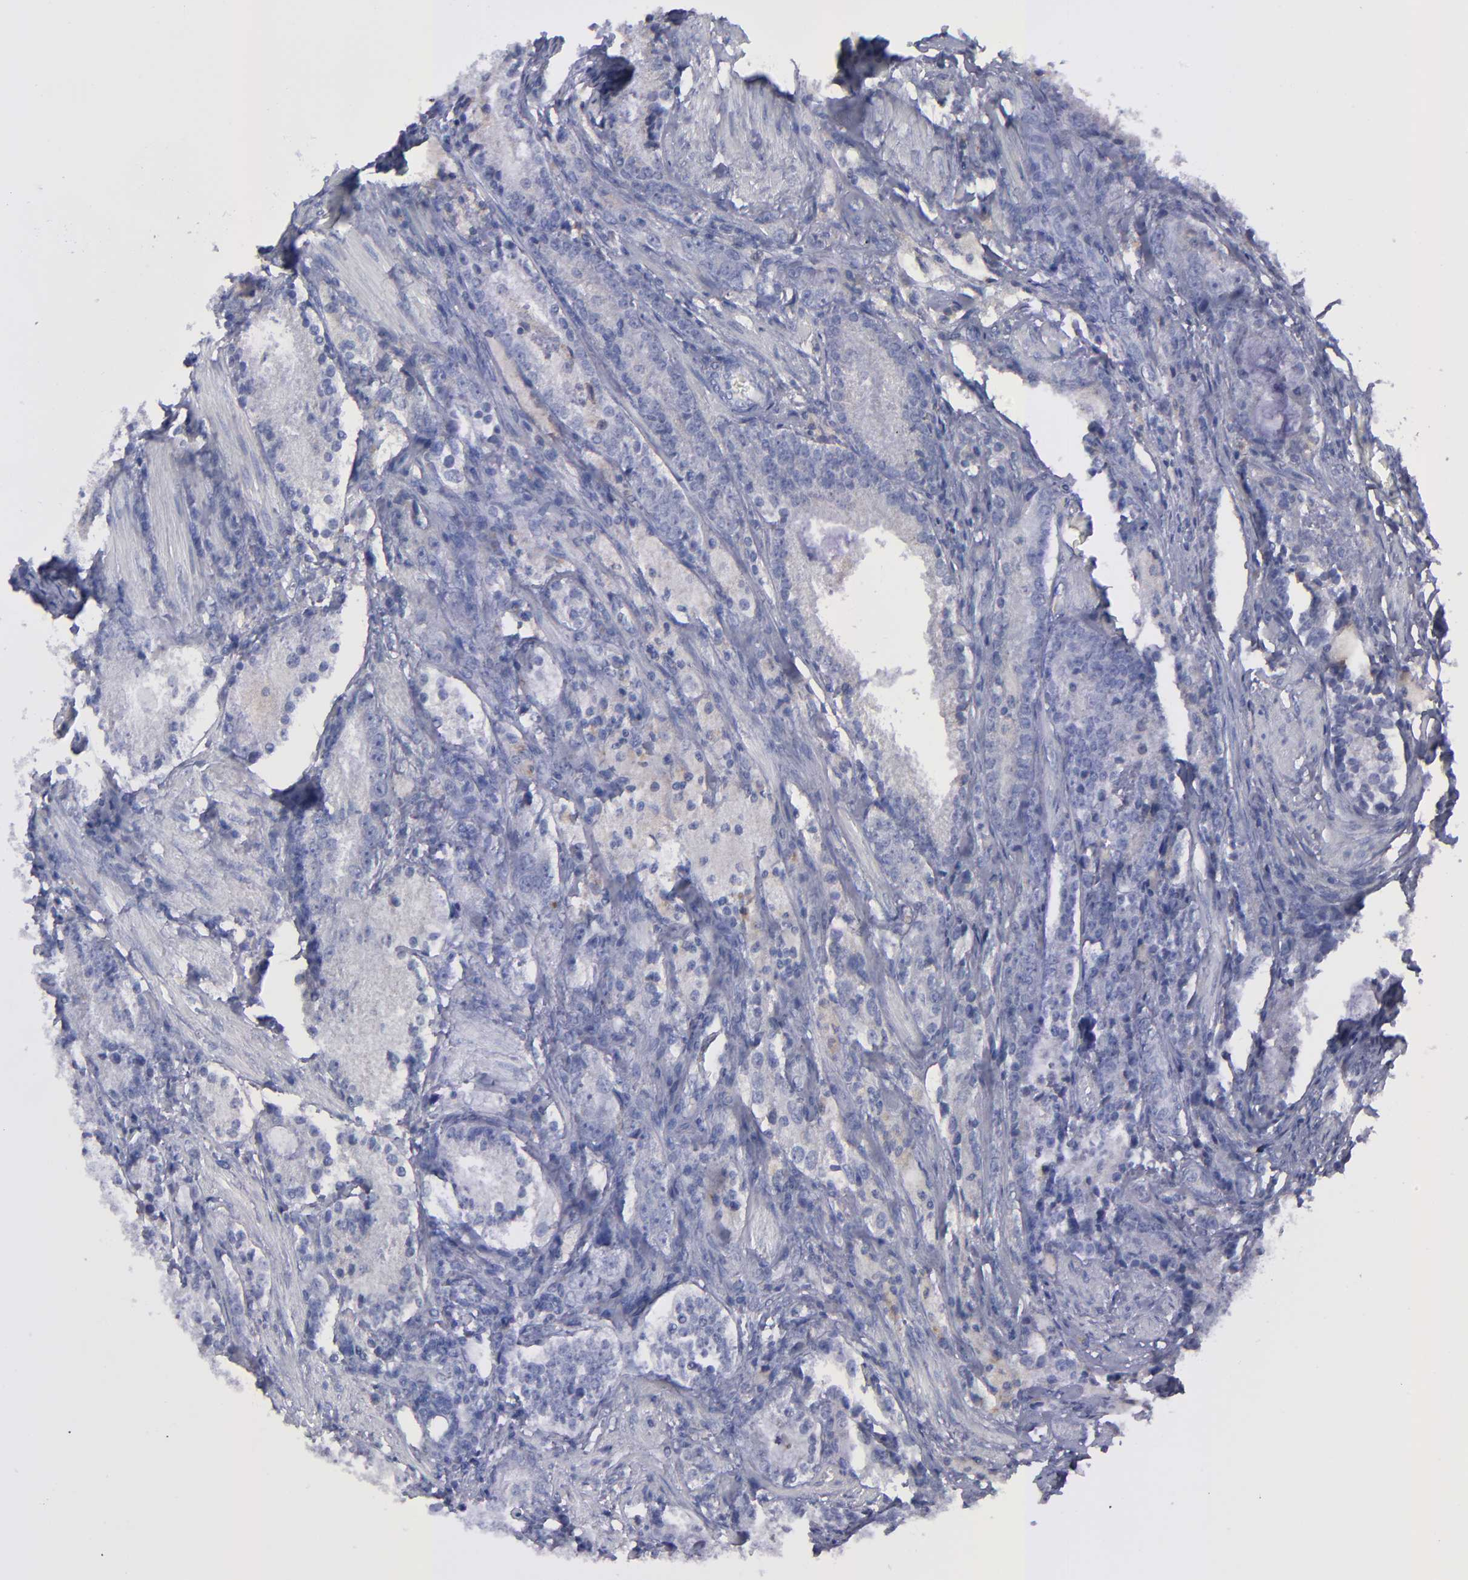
{"staining": {"intensity": "weak", "quantity": "<25%", "location": "cytoplasmic/membranous"}, "tissue": "prostate cancer", "cell_type": "Tumor cells", "image_type": "cancer", "snomed": [{"axis": "morphology", "description": "Adenocarcinoma, High grade"}, {"axis": "topography", "description": "Prostate"}], "caption": "IHC photomicrograph of human prostate adenocarcinoma (high-grade) stained for a protein (brown), which displays no staining in tumor cells. The staining is performed using DAB (3,3'-diaminobenzidine) brown chromogen with nuclei counter-stained in using hematoxylin.", "gene": "MFGE8", "patient": {"sex": "male", "age": 63}}